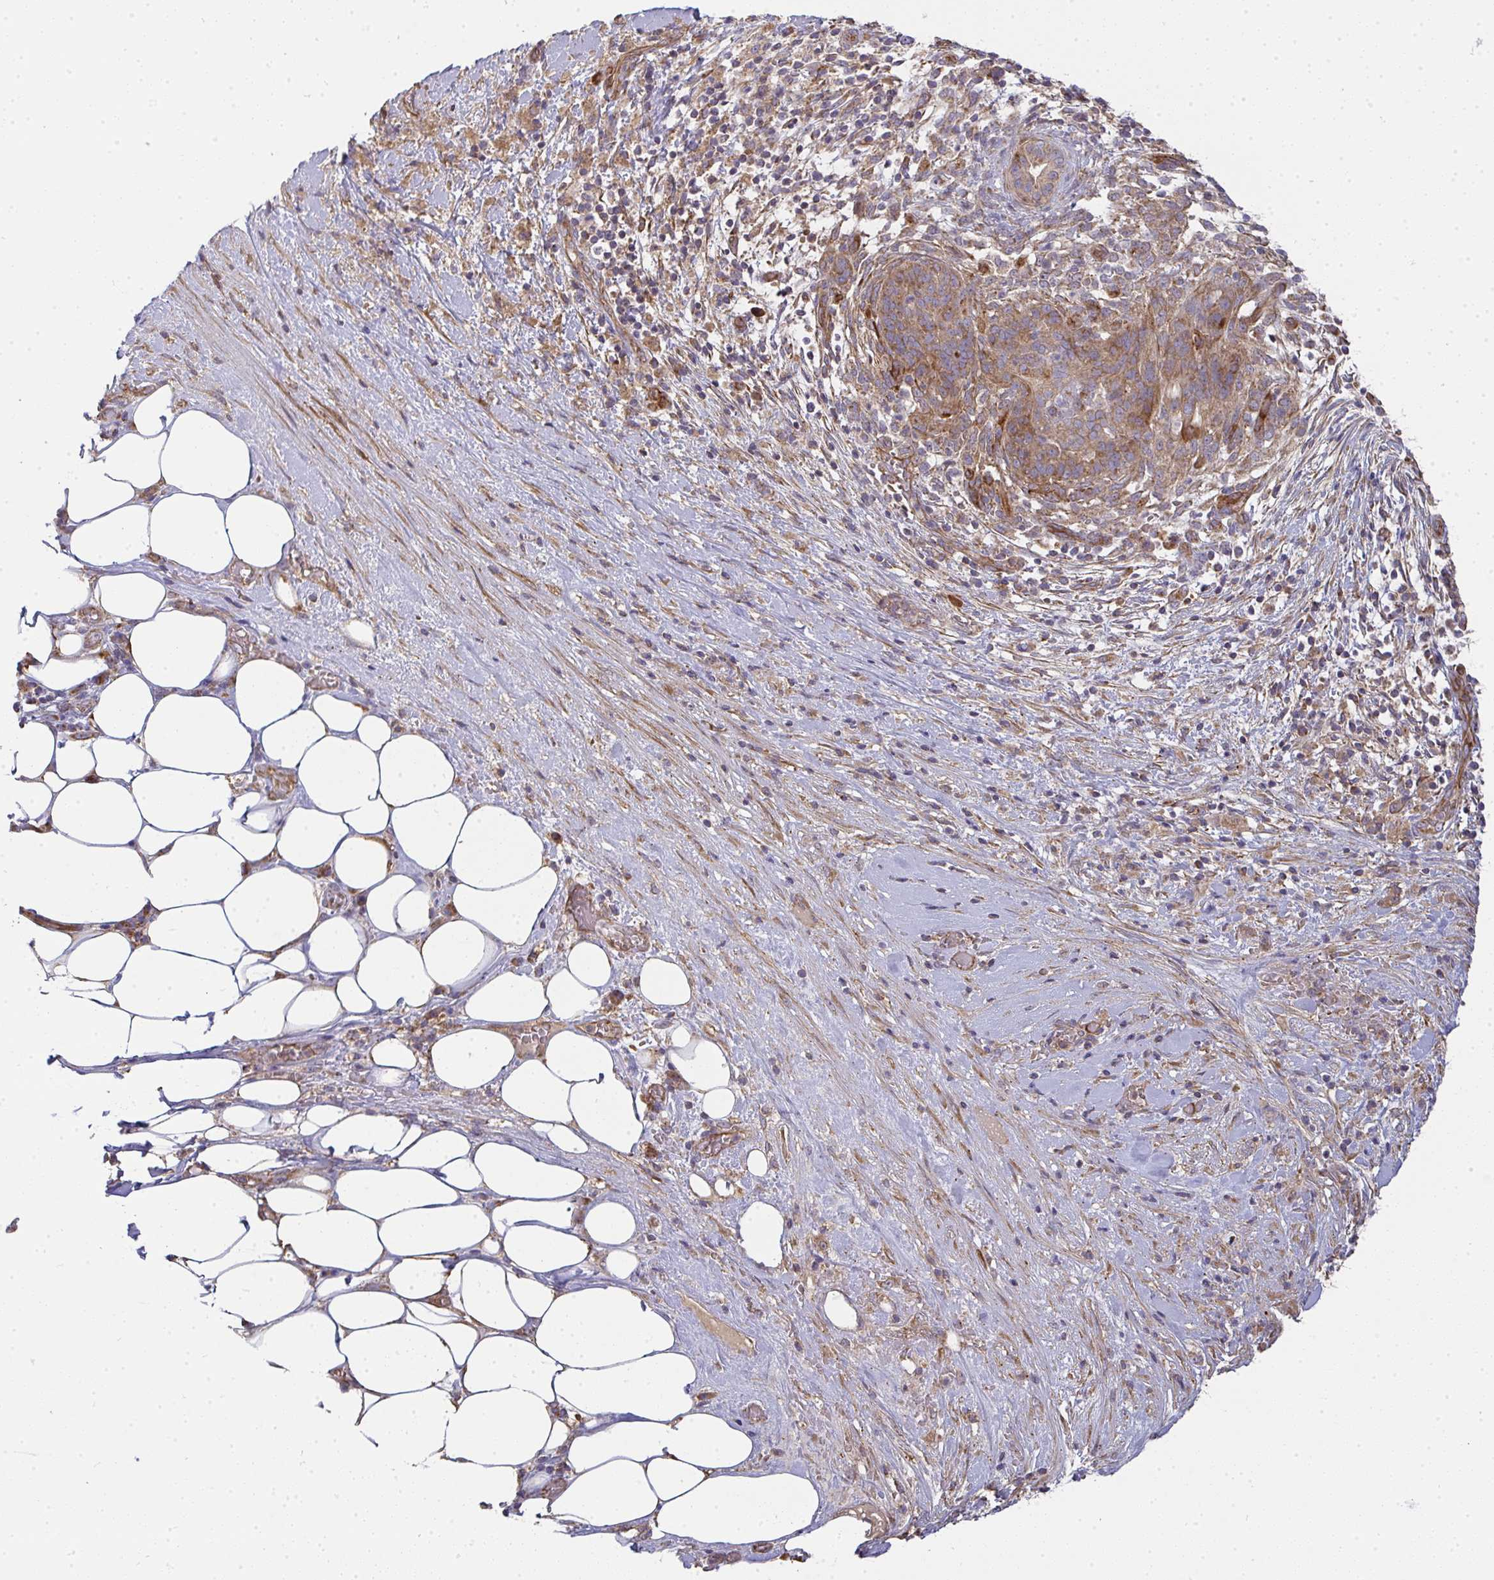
{"staining": {"intensity": "moderate", "quantity": ">75%", "location": "cytoplasmic/membranous"}, "tissue": "pancreatic cancer", "cell_type": "Tumor cells", "image_type": "cancer", "snomed": [{"axis": "morphology", "description": "Adenocarcinoma, NOS"}, {"axis": "topography", "description": "Pancreas"}], "caption": "Protein expression analysis of pancreatic adenocarcinoma exhibits moderate cytoplasmic/membranous expression in about >75% of tumor cells.", "gene": "B4GALT6", "patient": {"sex": "male", "age": 44}}